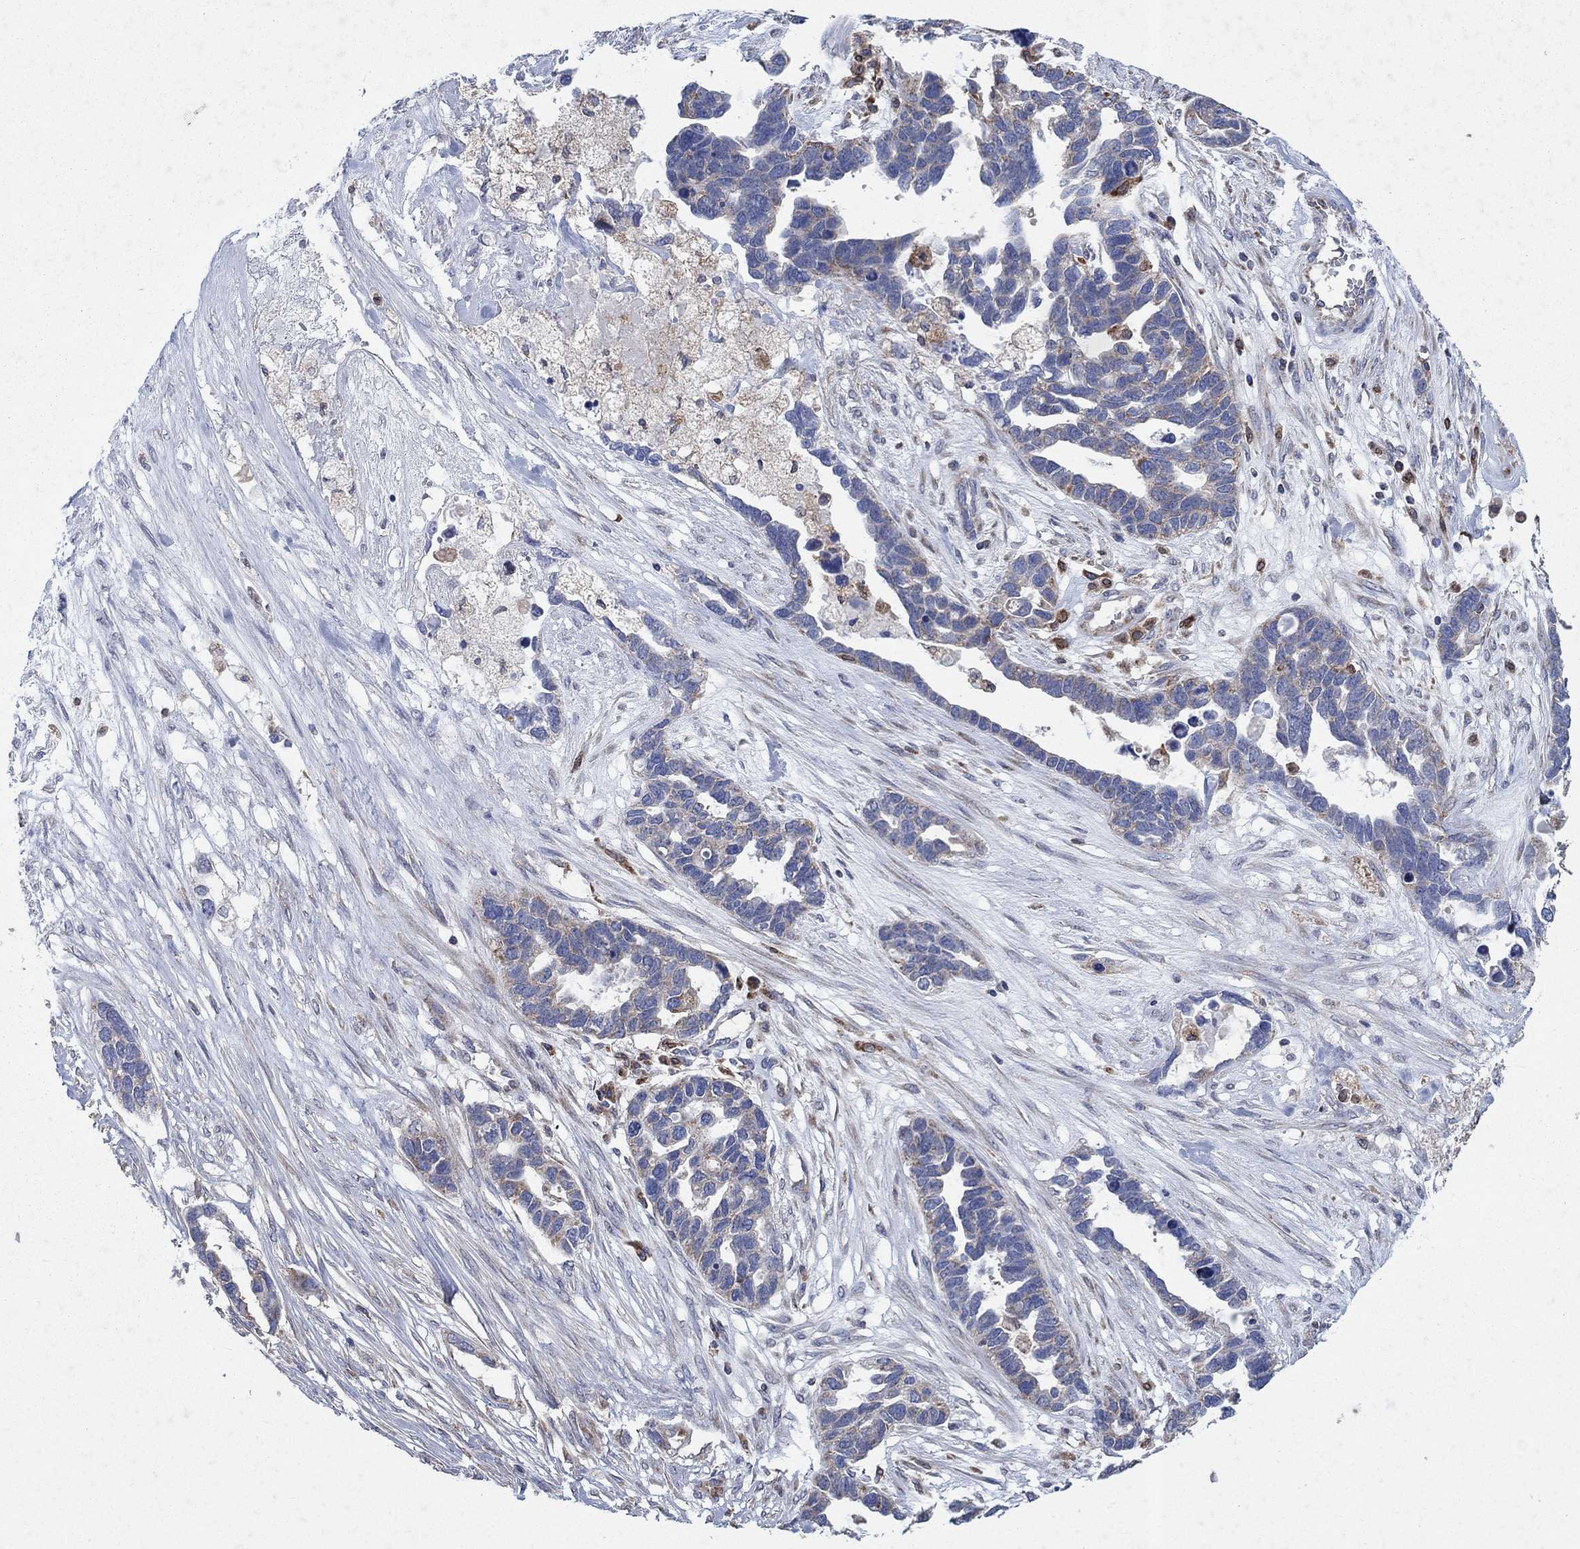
{"staining": {"intensity": "moderate", "quantity": "<25%", "location": "cytoplasmic/membranous"}, "tissue": "ovarian cancer", "cell_type": "Tumor cells", "image_type": "cancer", "snomed": [{"axis": "morphology", "description": "Cystadenocarcinoma, serous, NOS"}, {"axis": "topography", "description": "Ovary"}], "caption": "Moderate cytoplasmic/membranous positivity is present in approximately <25% of tumor cells in ovarian serous cystadenocarcinoma. (Stains: DAB in brown, nuclei in blue, Microscopy: brightfield microscopy at high magnification).", "gene": "NCEH1", "patient": {"sex": "female", "age": 54}}